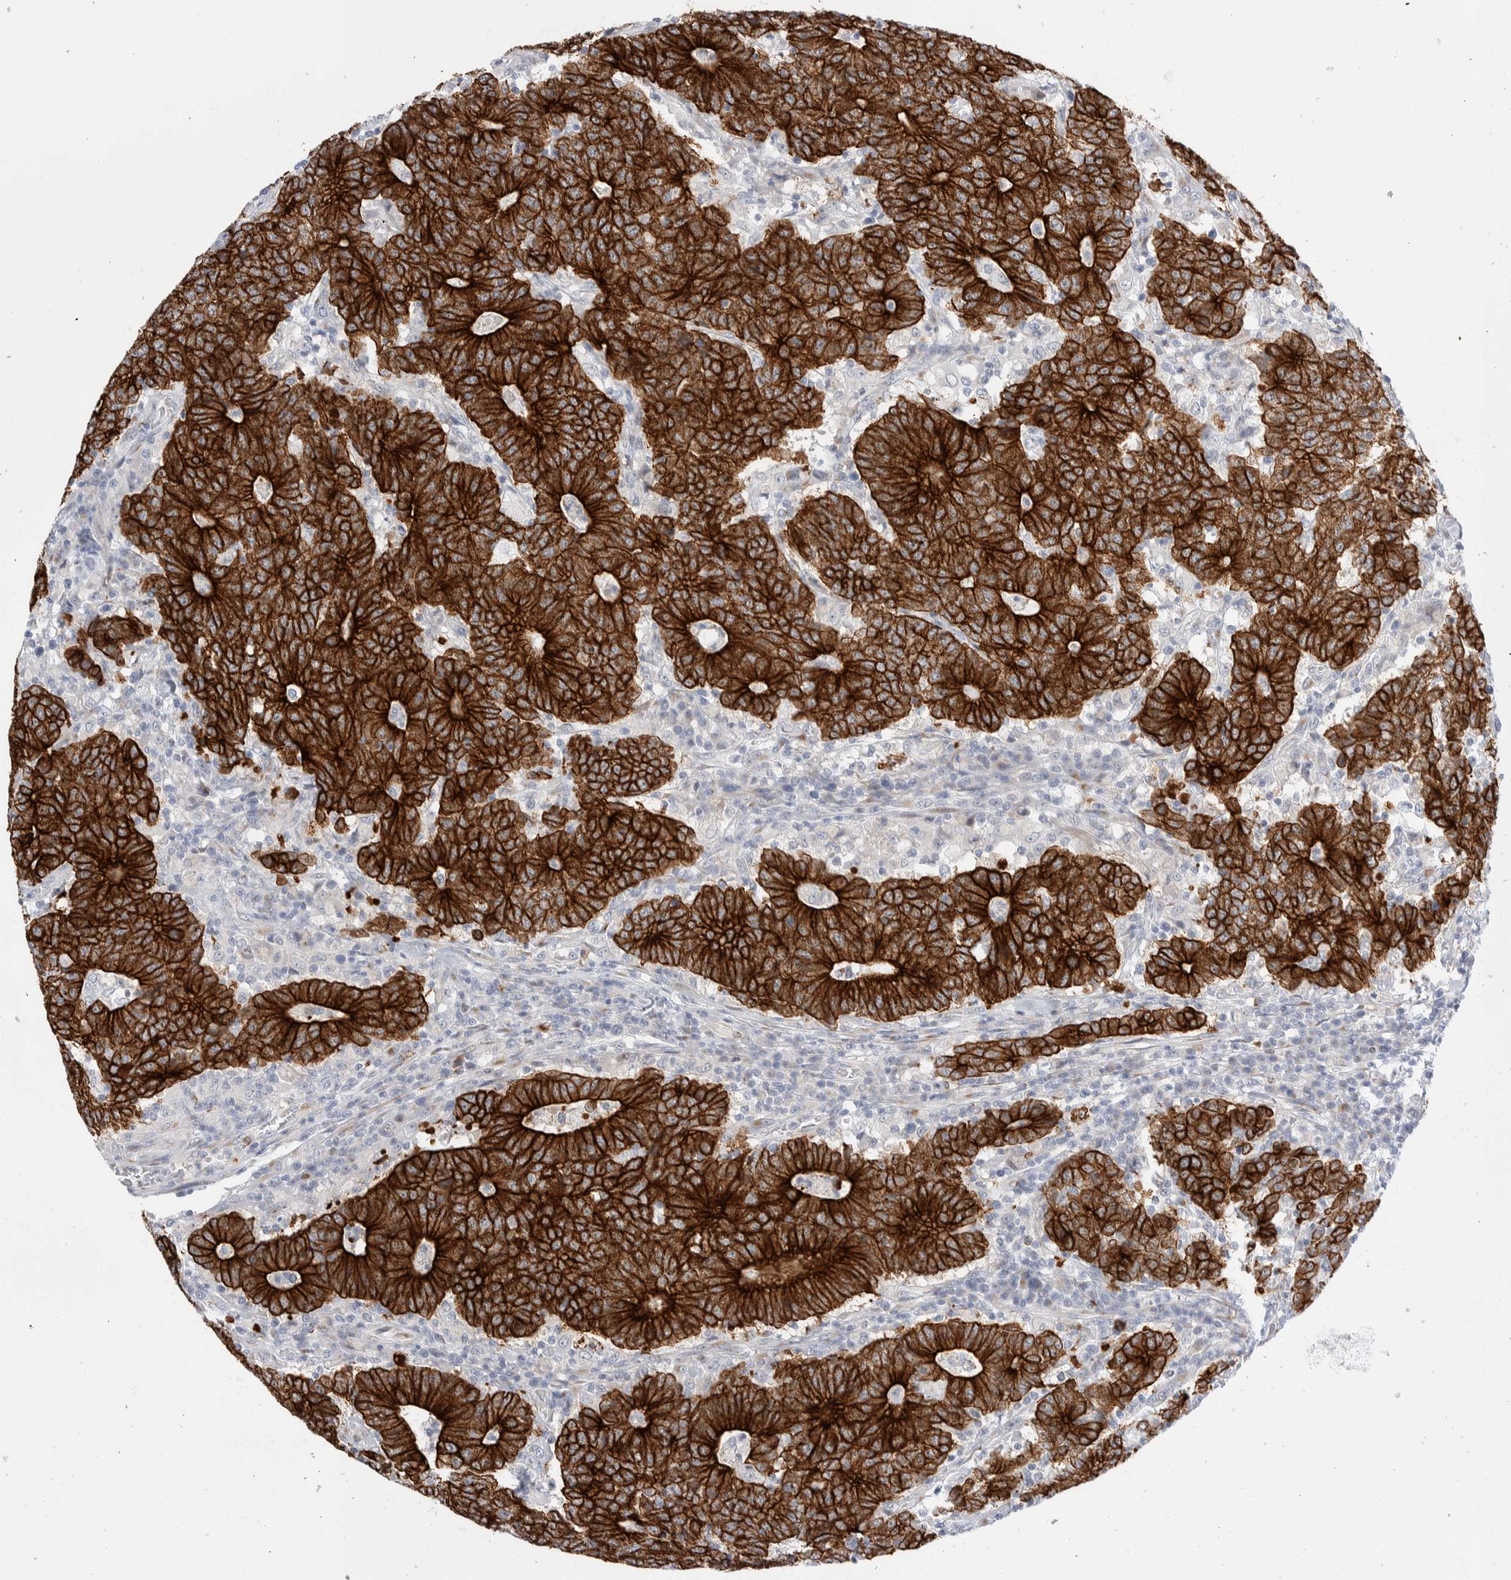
{"staining": {"intensity": "strong", "quantity": ">75%", "location": "cytoplasmic/membranous"}, "tissue": "colorectal cancer", "cell_type": "Tumor cells", "image_type": "cancer", "snomed": [{"axis": "morphology", "description": "Normal tissue, NOS"}, {"axis": "morphology", "description": "Adenocarcinoma, NOS"}, {"axis": "topography", "description": "Colon"}], "caption": "Protein staining by immunohistochemistry (IHC) shows strong cytoplasmic/membranous positivity in about >75% of tumor cells in colorectal adenocarcinoma.", "gene": "C1orf112", "patient": {"sex": "female", "age": 75}}